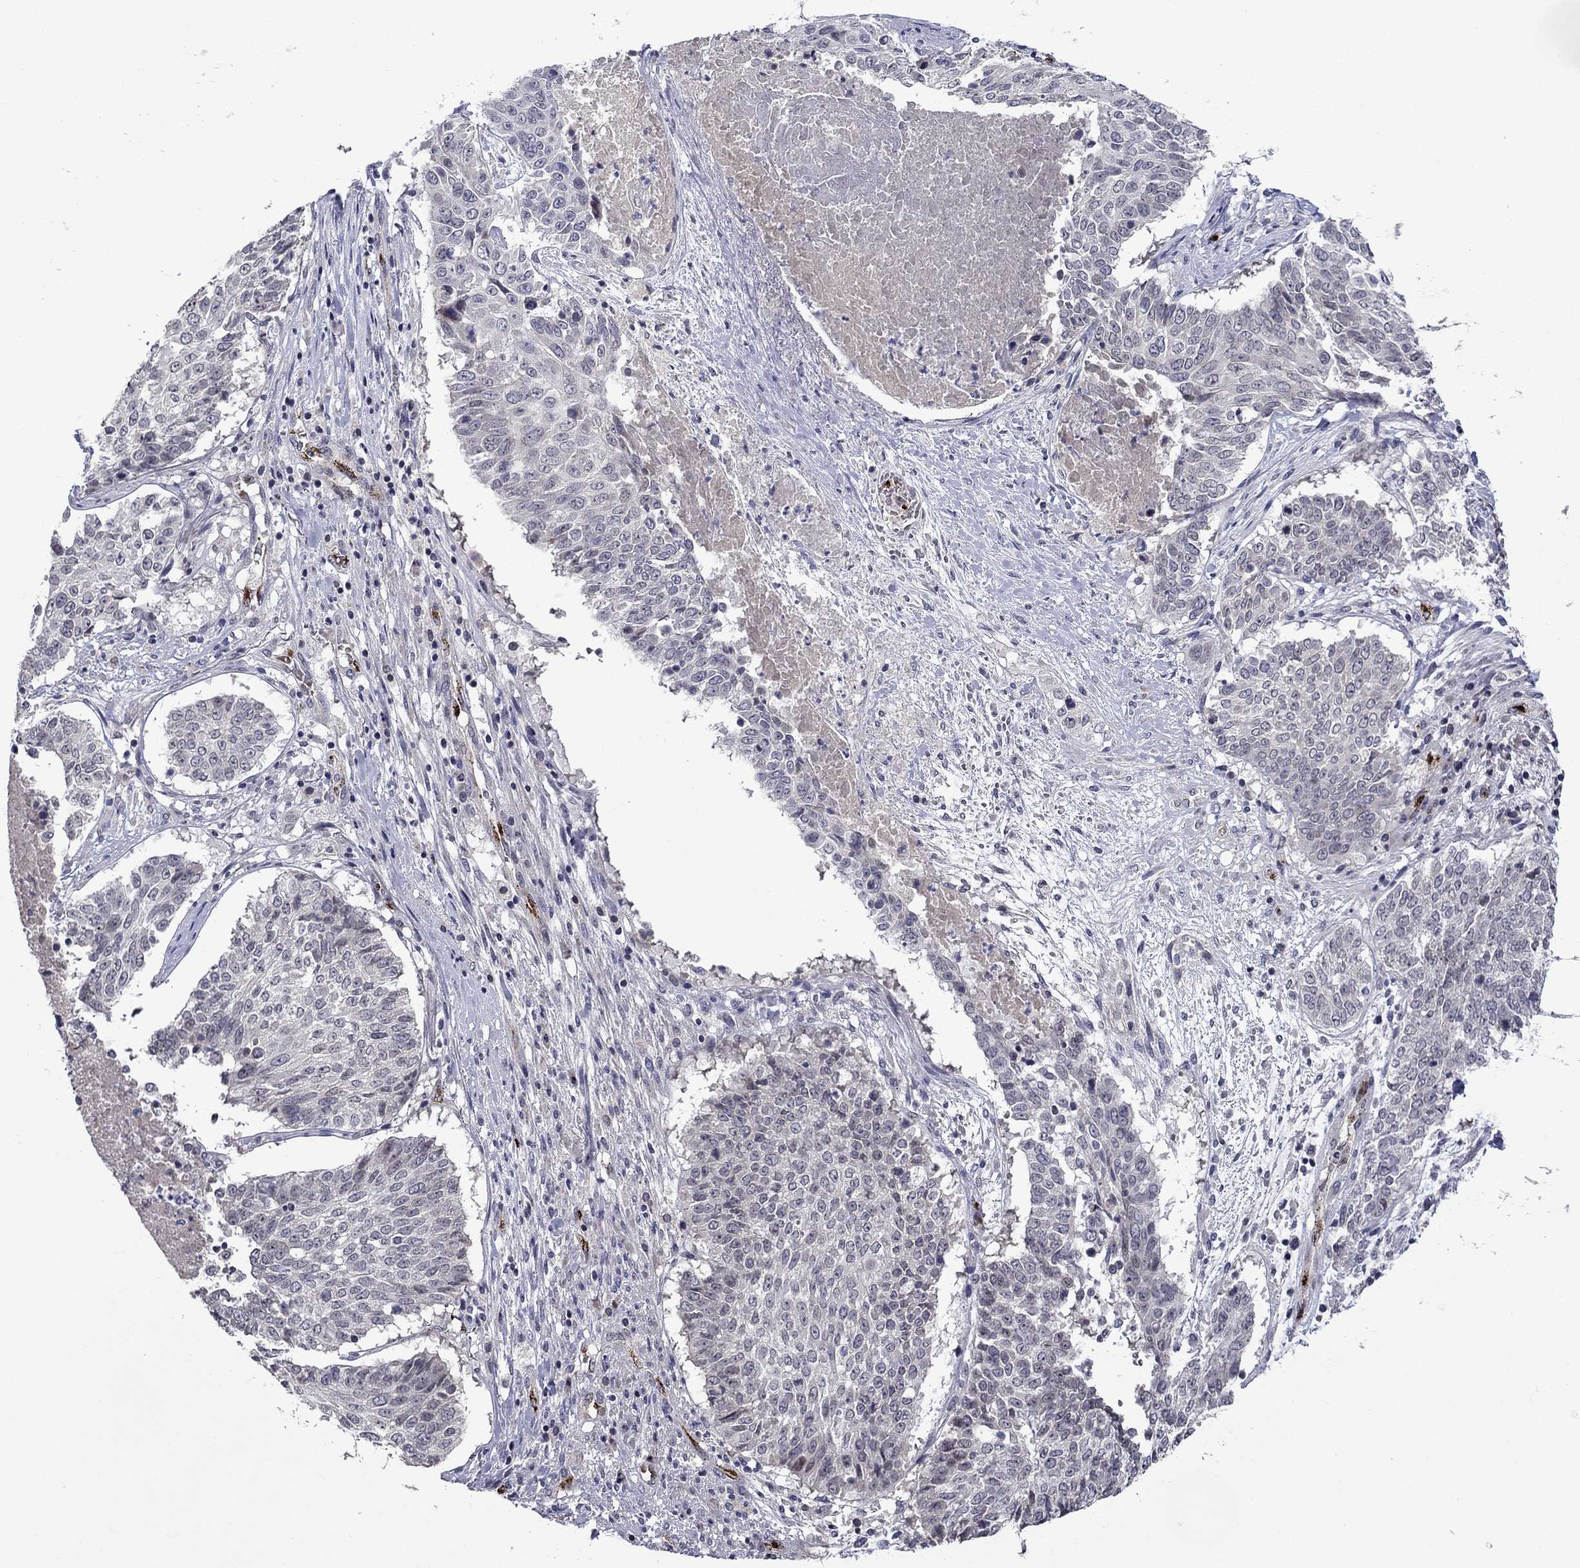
{"staining": {"intensity": "negative", "quantity": "none", "location": "none"}, "tissue": "lung cancer", "cell_type": "Tumor cells", "image_type": "cancer", "snomed": [{"axis": "morphology", "description": "Squamous cell carcinoma, NOS"}, {"axis": "topography", "description": "Lung"}], "caption": "A photomicrograph of lung cancer (squamous cell carcinoma) stained for a protein exhibits no brown staining in tumor cells.", "gene": "SLITRK1", "patient": {"sex": "male", "age": 64}}